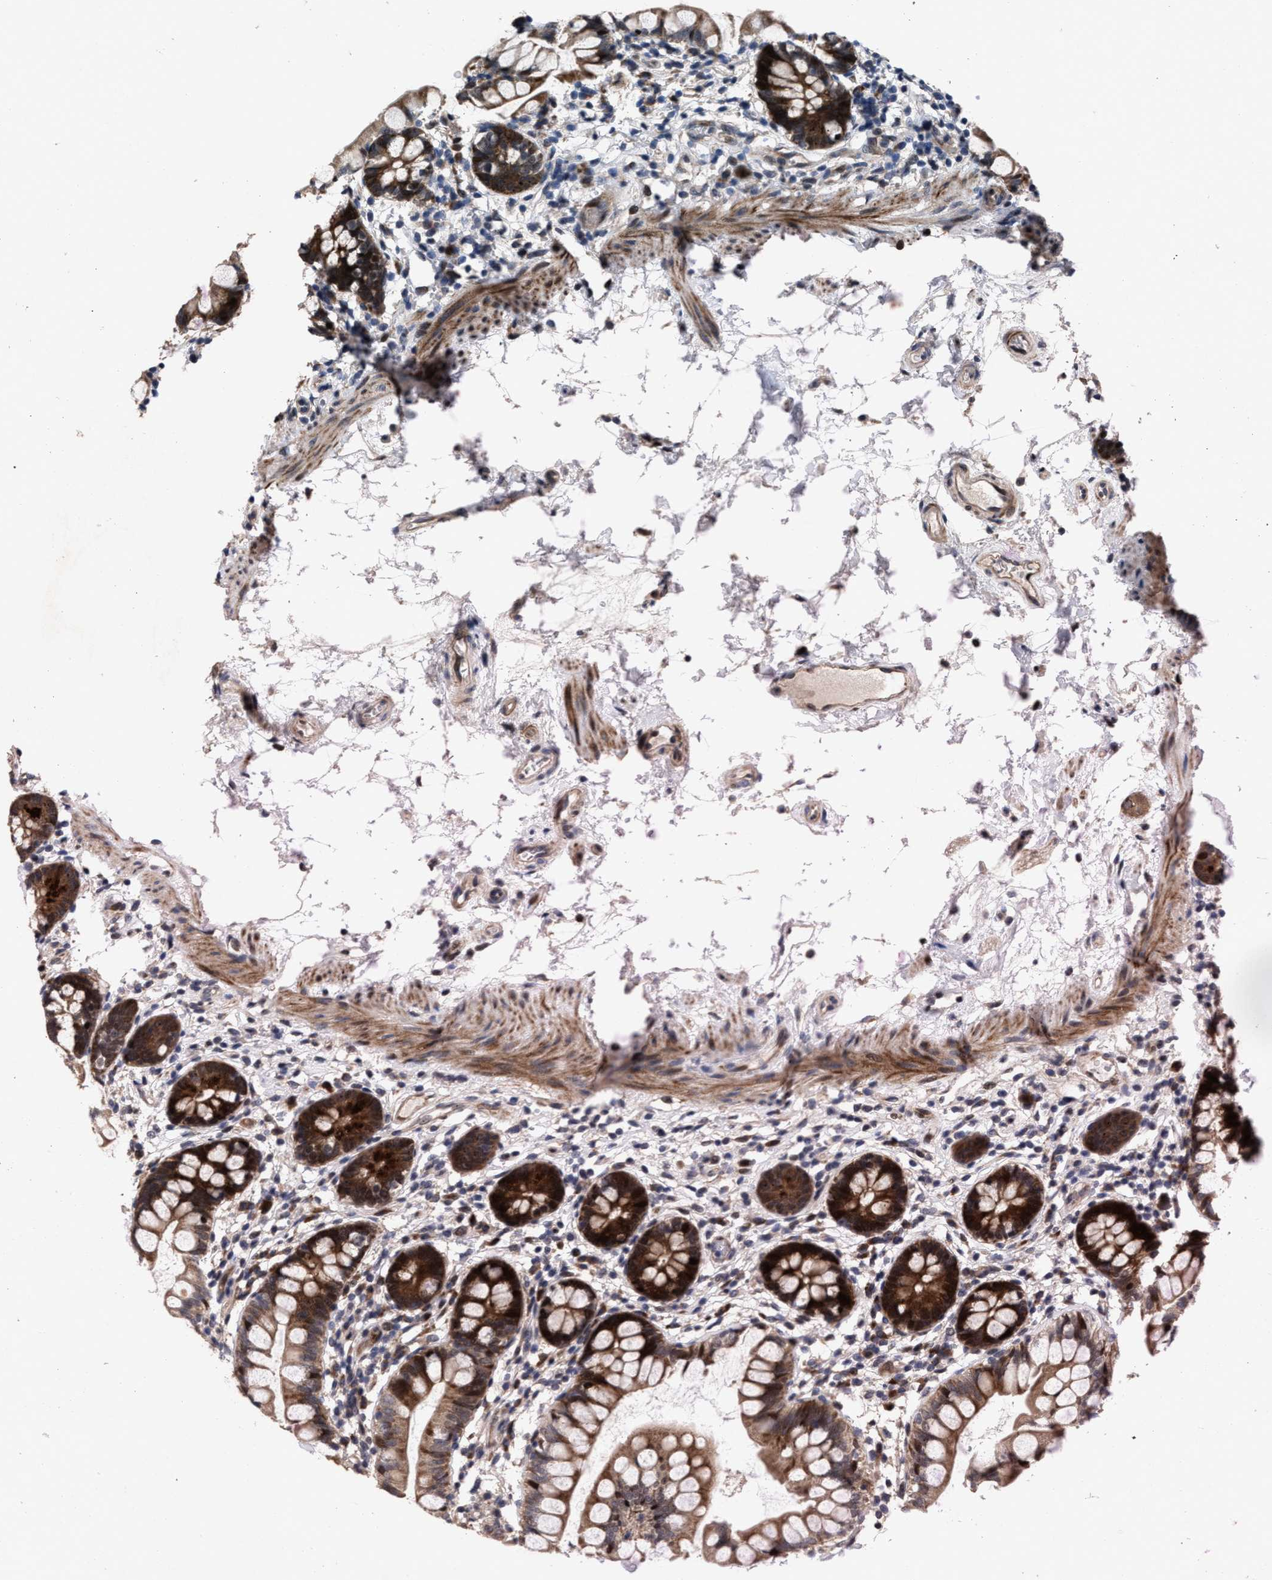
{"staining": {"intensity": "strong", "quantity": ">75%", "location": "cytoplasmic/membranous"}, "tissue": "small intestine", "cell_type": "Glandular cells", "image_type": "normal", "snomed": [{"axis": "morphology", "description": "Normal tissue, NOS"}, {"axis": "topography", "description": "Small intestine"}], "caption": "Protein staining of normal small intestine displays strong cytoplasmic/membranous staining in approximately >75% of glandular cells.", "gene": "HAUS6", "patient": {"sex": "female", "age": 84}}